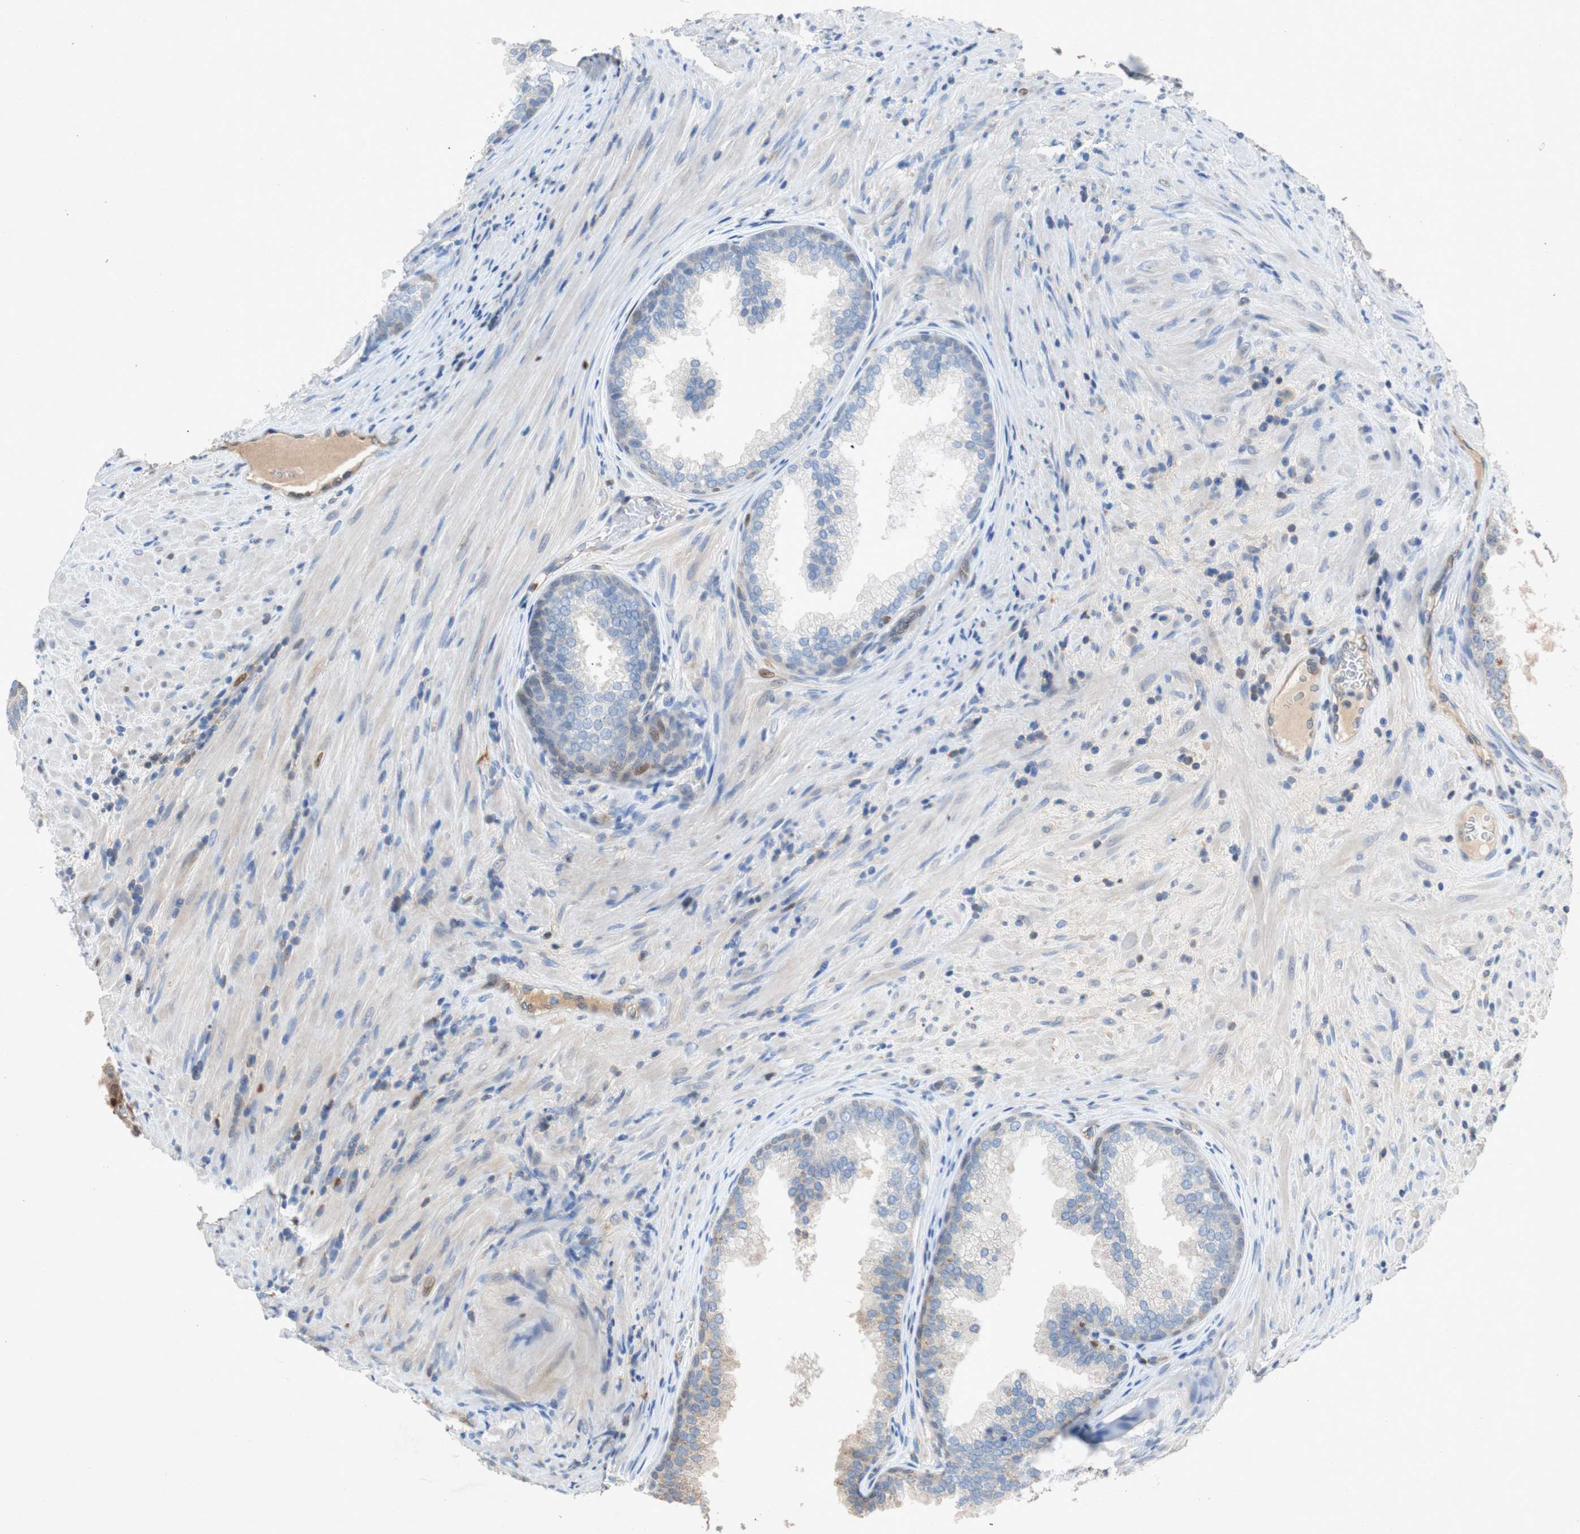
{"staining": {"intensity": "weak", "quantity": "<25%", "location": "cytoplasmic/membranous,nuclear"}, "tissue": "prostate", "cell_type": "Glandular cells", "image_type": "normal", "snomed": [{"axis": "morphology", "description": "Normal tissue, NOS"}, {"axis": "topography", "description": "Prostate"}], "caption": "DAB (3,3'-diaminobenzidine) immunohistochemical staining of unremarkable prostate displays no significant positivity in glandular cells. (Immunohistochemistry (ihc), brightfield microscopy, high magnification).", "gene": "RELB", "patient": {"sex": "male", "age": 76}}